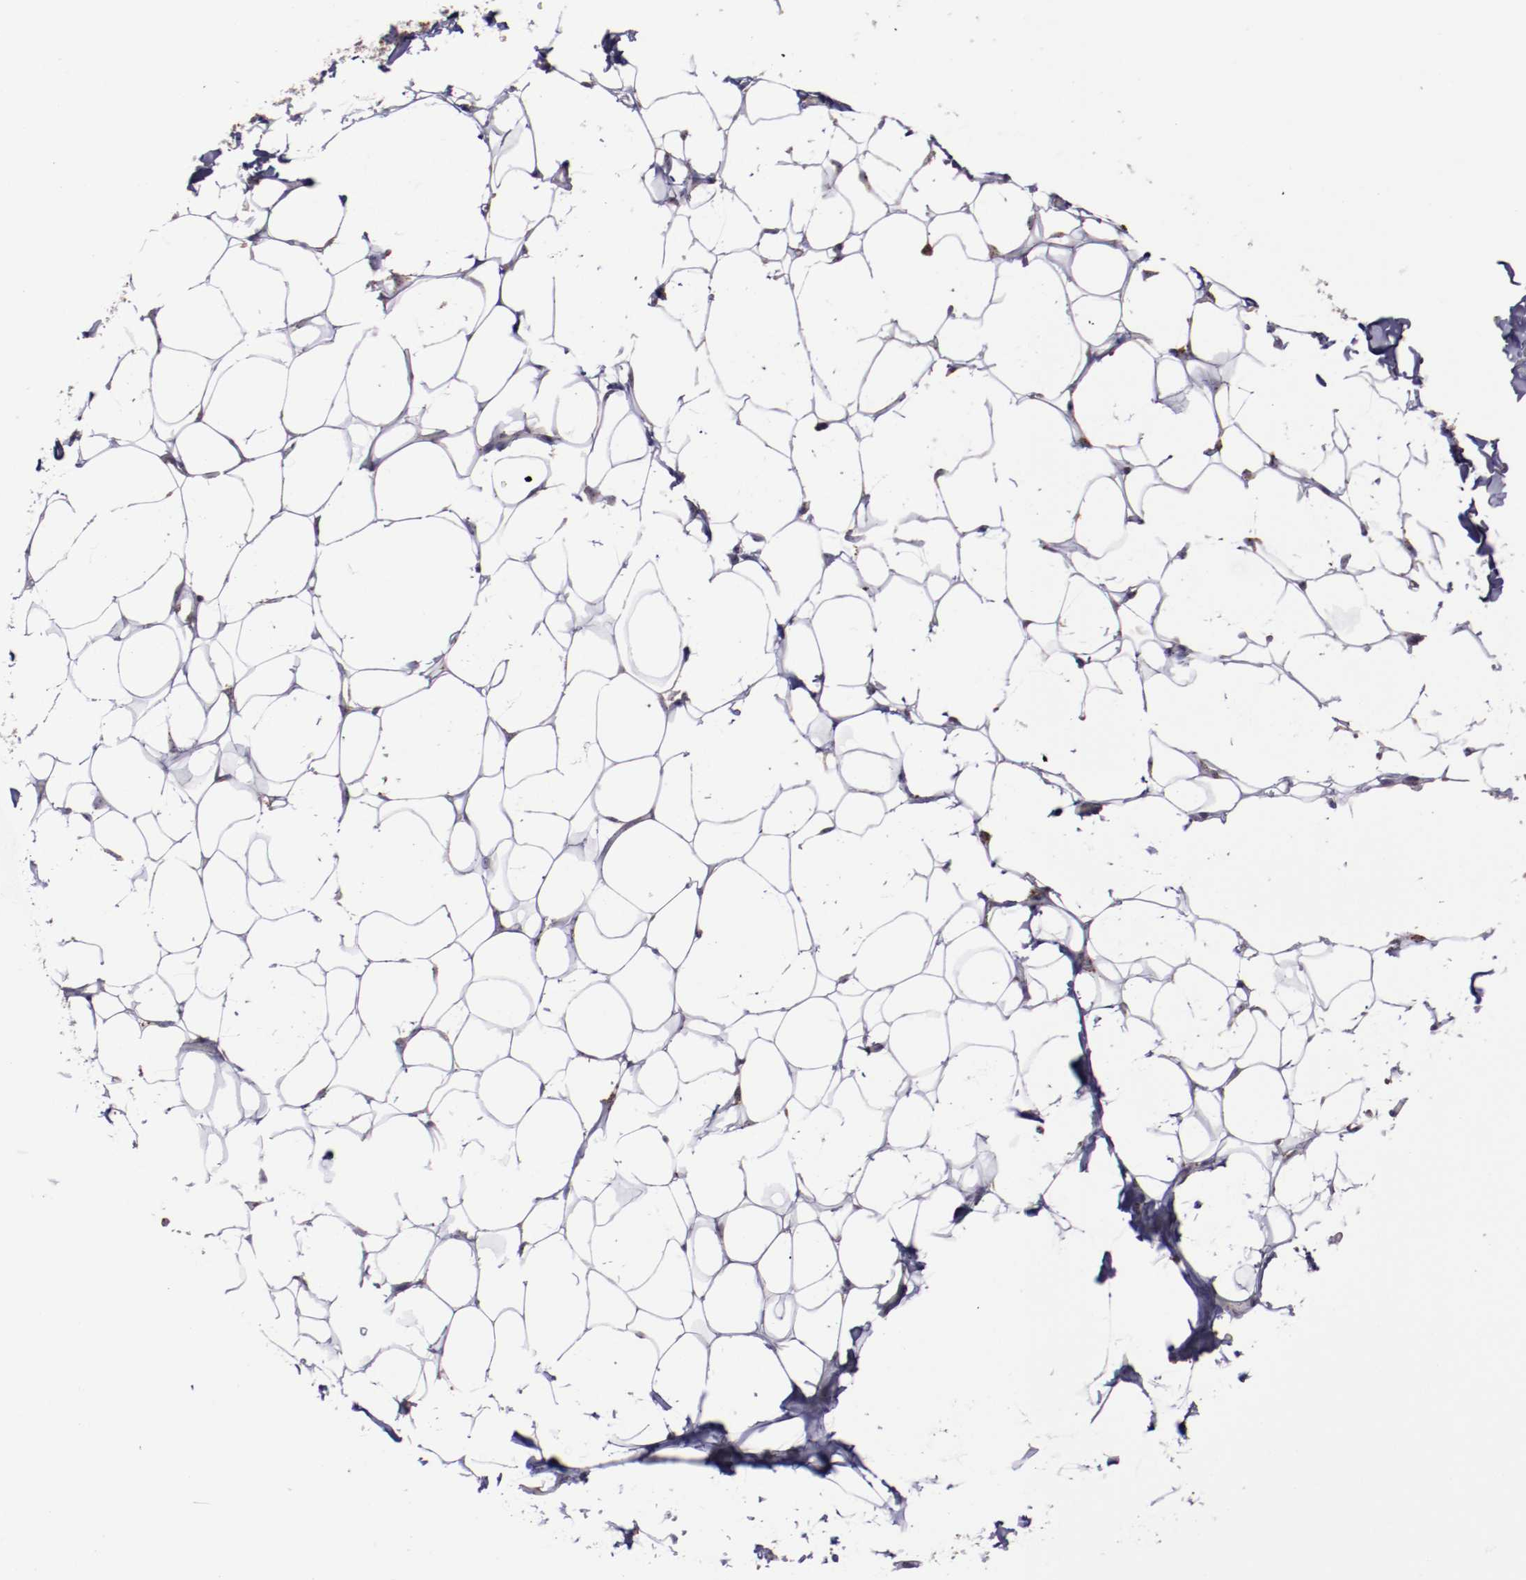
{"staining": {"intensity": "weak", "quantity": ">75%", "location": "cytoplasmic/membranous"}, "tissue": "adipose tissue", "cell_type": "Adipocytes", "image_type": "normal", "snomed": [{"axis": "morphology", "description": "Normal tissue, NOS"}, {"axis": "topography", "description": "Soft tissue"}], "caption": "An immunohistochemistry (IHC) photomicrograph of normal tissue is shown. Protein staining in brown shows weak cytoplasmic/membranous positivity in adipose tissue within adipocytes.", "gene": "LONP1", "patient": {"sex": "male", "age": 26}}